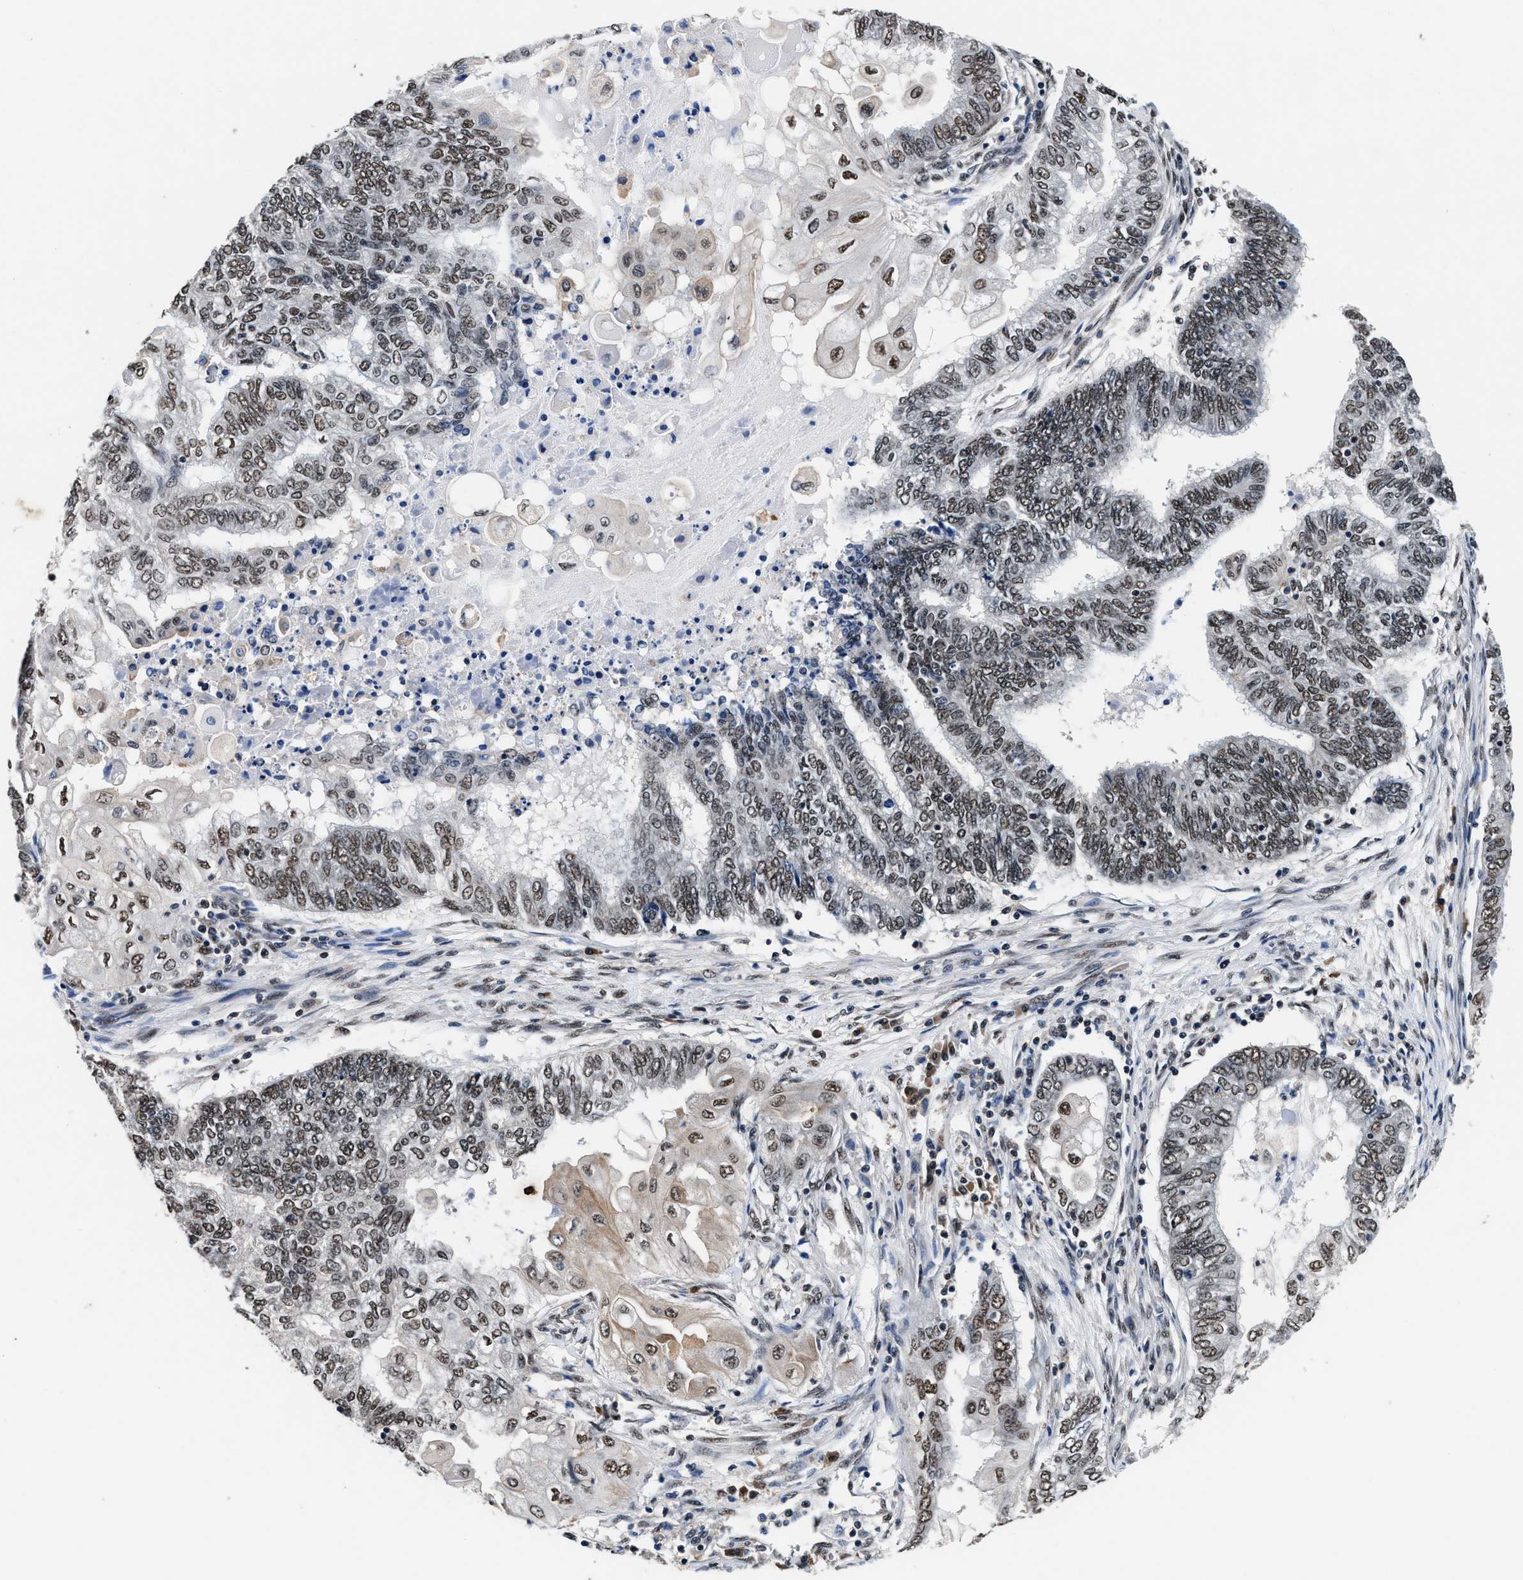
{"staining": {"intensity": "moderate", "quantity": ">75%", "location": "nuclear"}, "tissue": "endometrial cancer", "cell_type": "Tumor cells", "image_type": "cancer", "snomed": [{"axis": "morphology", "description": "Adenocarcinoma, NOS"}, {"axis": "topography", "description": "Uterus"}, {"axis": "topography", "description": "Endometrium"}], "caption": "An image showing moderate nuclear staining in approximately >75% of tumor cells in endometrial adenocarcinoma, as visualized by brown immunohistochemical staining.", "gene": "USP16", "patient": {"sex": "female", "age": 70}}